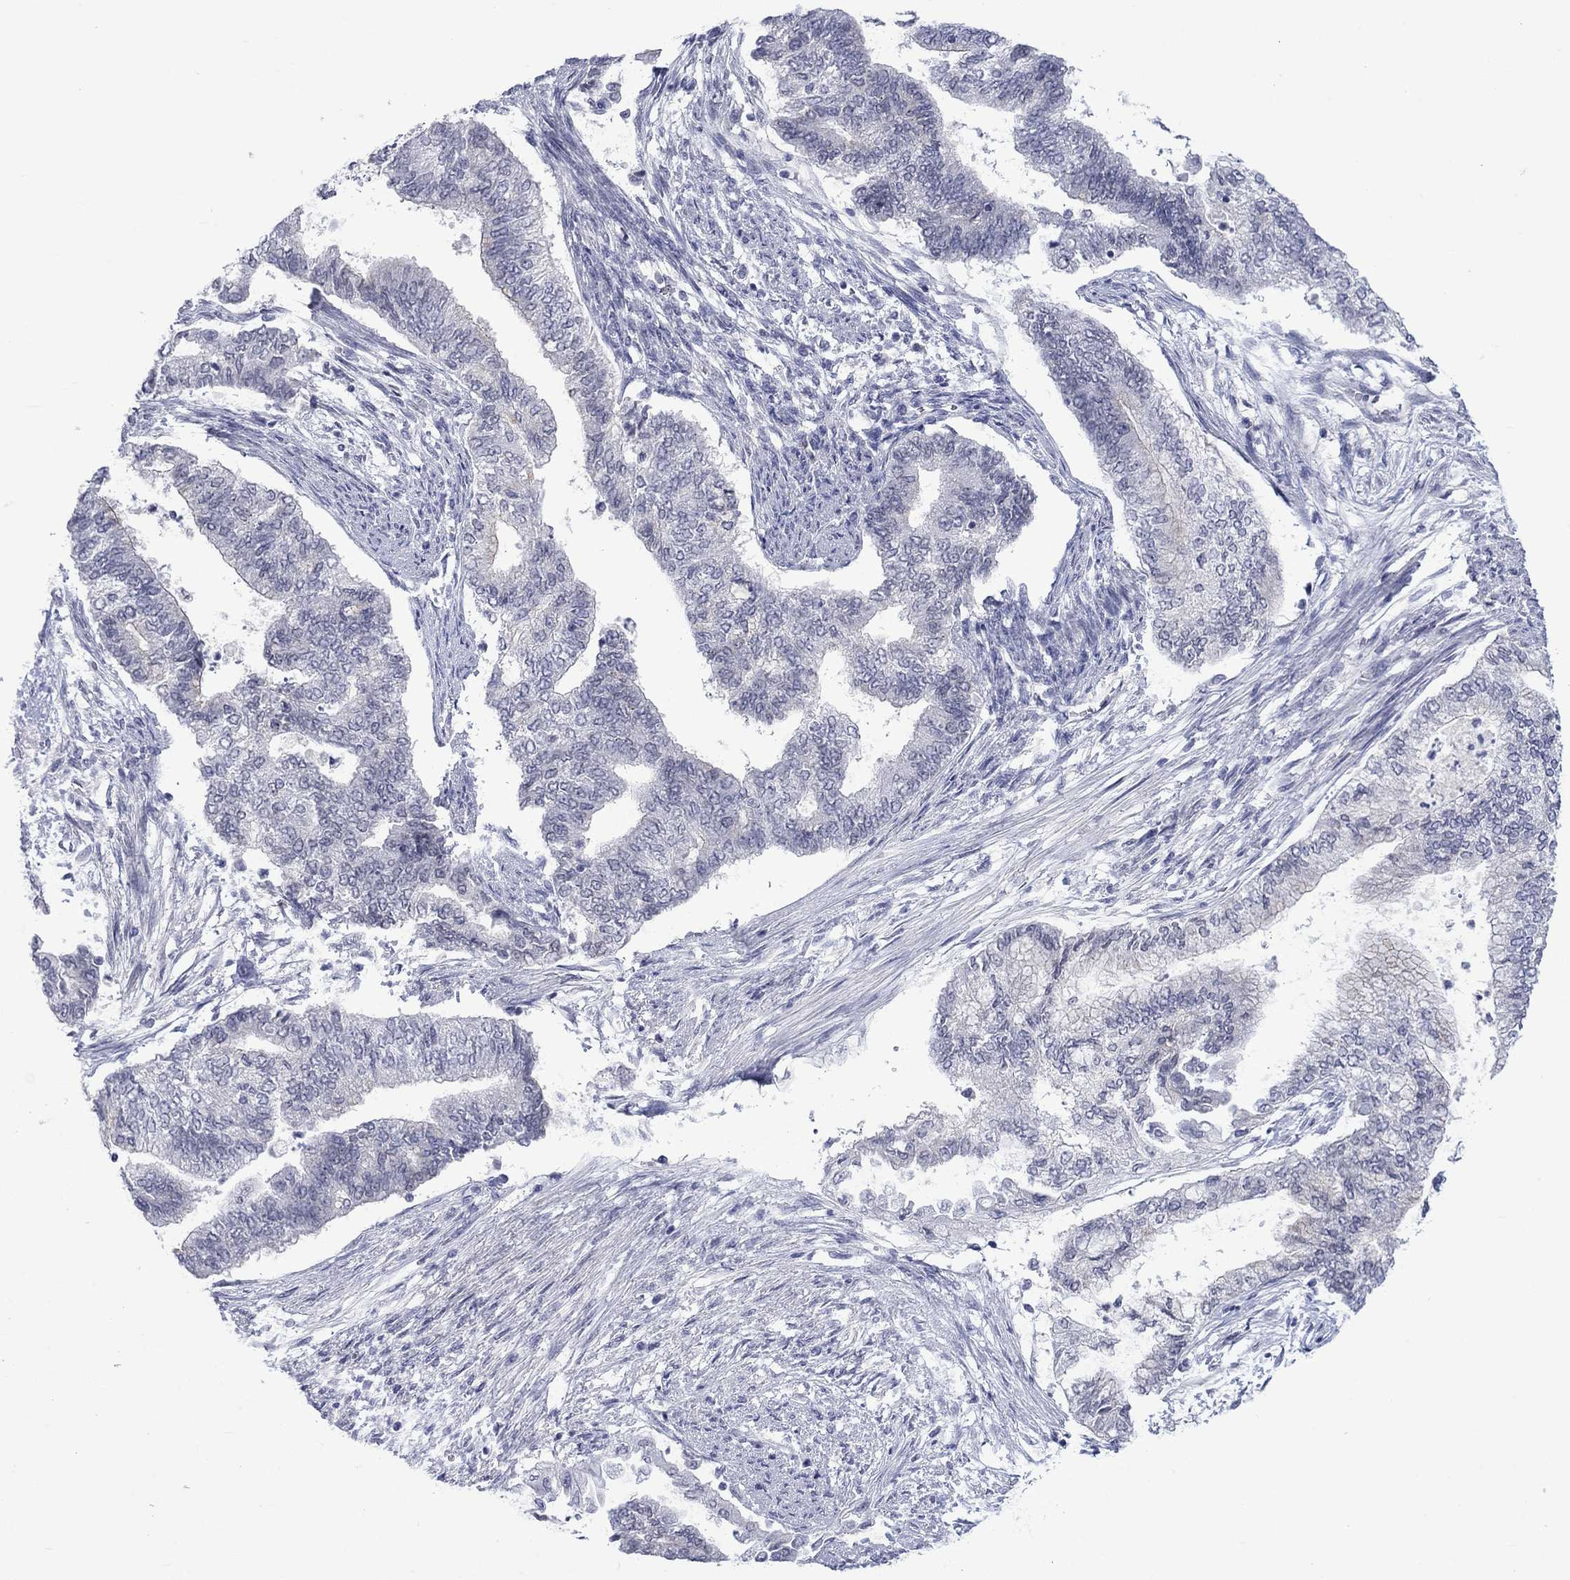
{"staining": {"intensity": "negative", "quantity": "none", "location": "none"}, "tissue": "endometrial cancer", "cell_type": "Tumor cells", "image_type": "cancer", "snomed": [{"axis": "morphology", "description": "Adenocarcinoma, NOS"}, {"axis": "topography", "description": "Endometrium"}], "caption": "Tumor cells show no significant positivity in adenocarcinoma (endometrial).", "gene": "NSMF", "patient": {"sex": "female", "age": 65}}